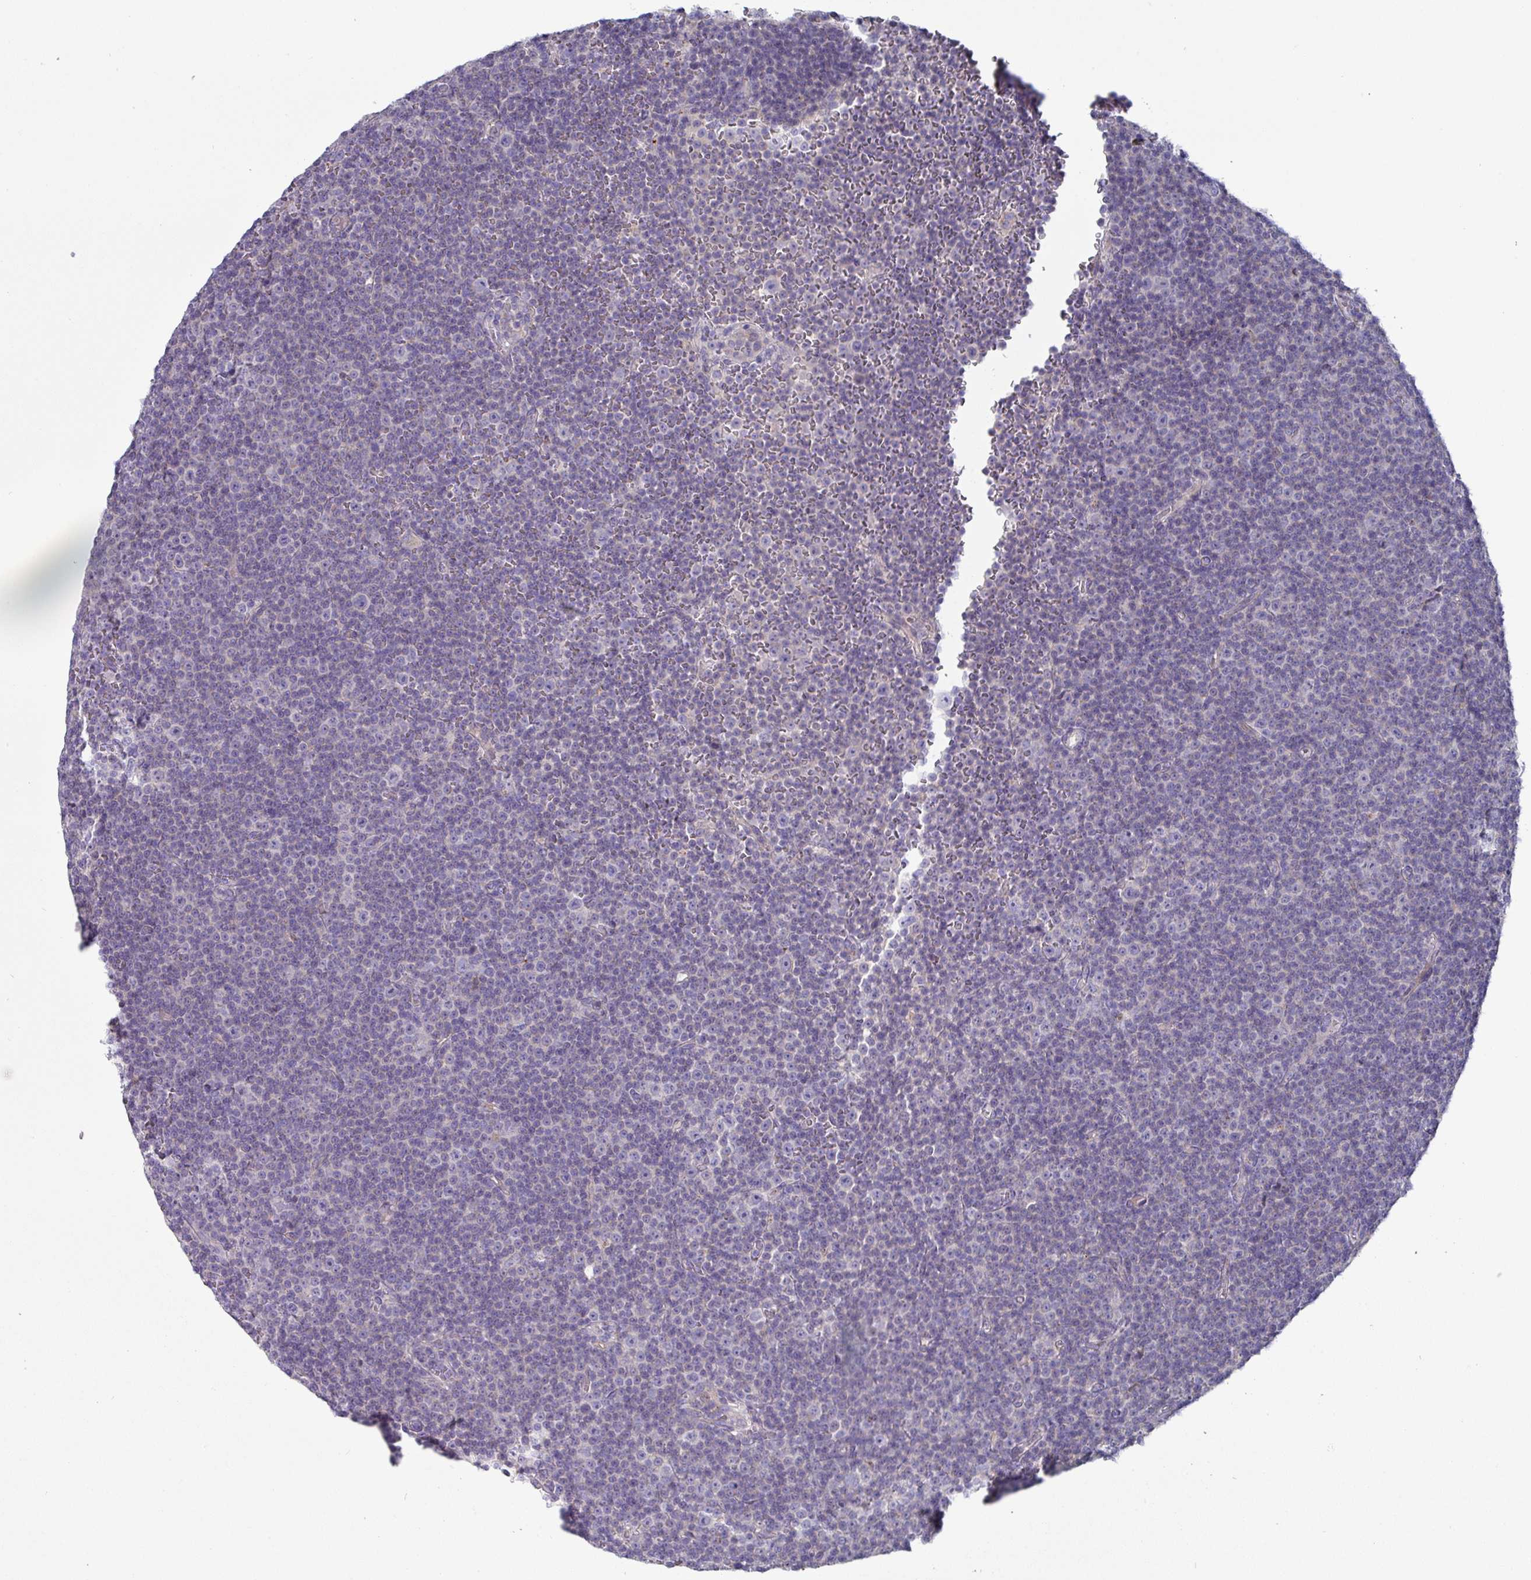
{"staining": {"intensity": "negative", "quantity": "none", "location": "none"}, "tissue": "lymphoma", "cell_type": "Tumor cells", "image_type": "cancer", "snomed": [{"axis": "morphology", "description": "Malignant lymphoma, non-Hodgkin's type, Low grade"}, {"axis": "topography", "description": "Lymph node"}], "caption": "The IHC image has no significant expression in tumor cells of malignant lymphoma, non-Hodgkin's type (low-grade) tissue.", "gene": "IL4R", "patient": {"sex": "female", "age": 67}}